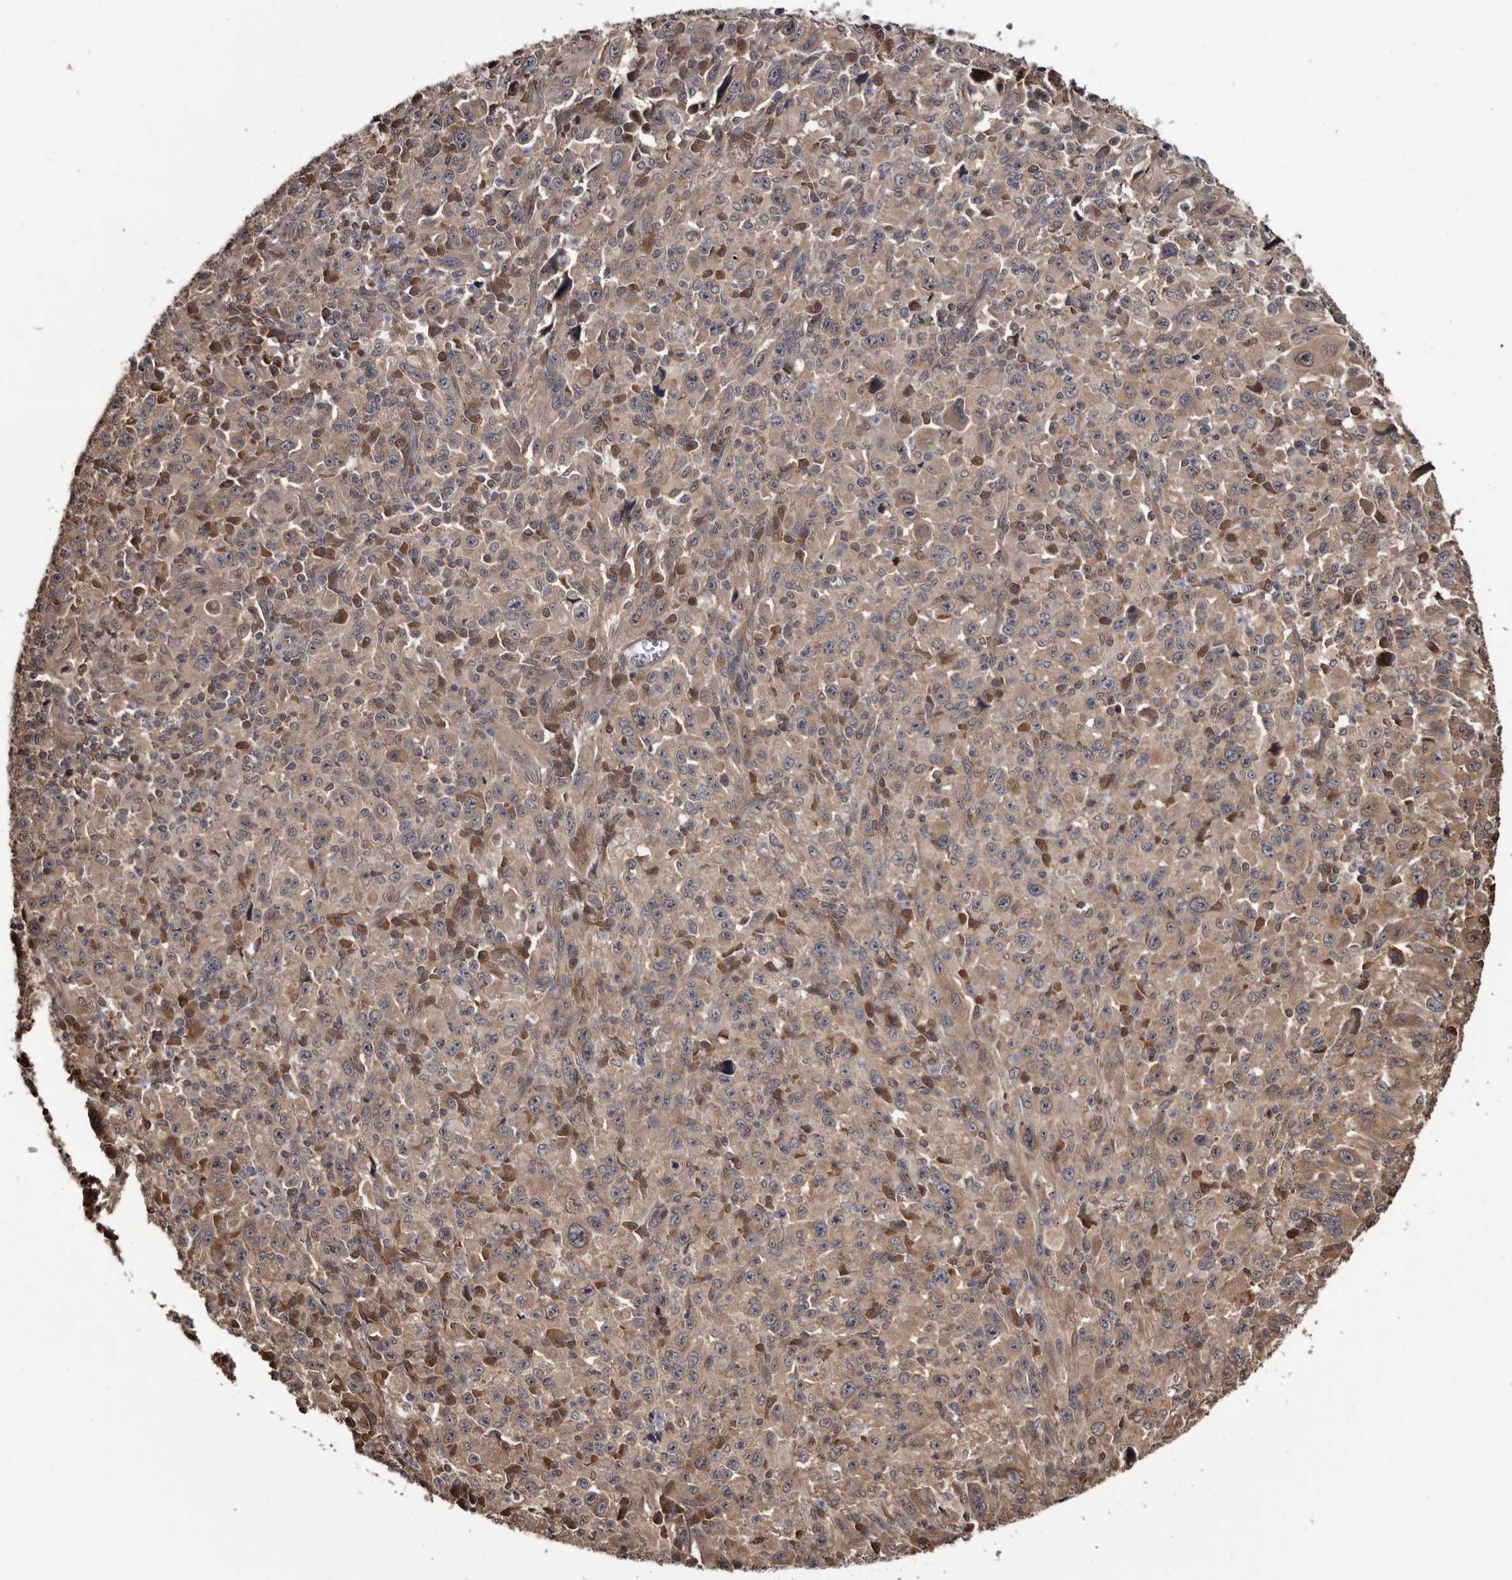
{"staining": {"intensity": "weak", "quantity": ">75%", "location": "cytoplasmic/membranous"}, "tissue": "melanoma", "cell_type": "Tumor cells", "image_type": "cancer", "snomed": [{"axis": "morphology", "description": "Malignant melanoma, Metastatic site"}, {"axis": "topography", "description": "Skin"}], "caption": "Immunohistochemistry of human melanoma shows low levels of weak cytoplasmic/membranous staining in approximately >75% of tumor cells.", "gene": "TTI2", "patient": {"sex": "female", "age": 56}}